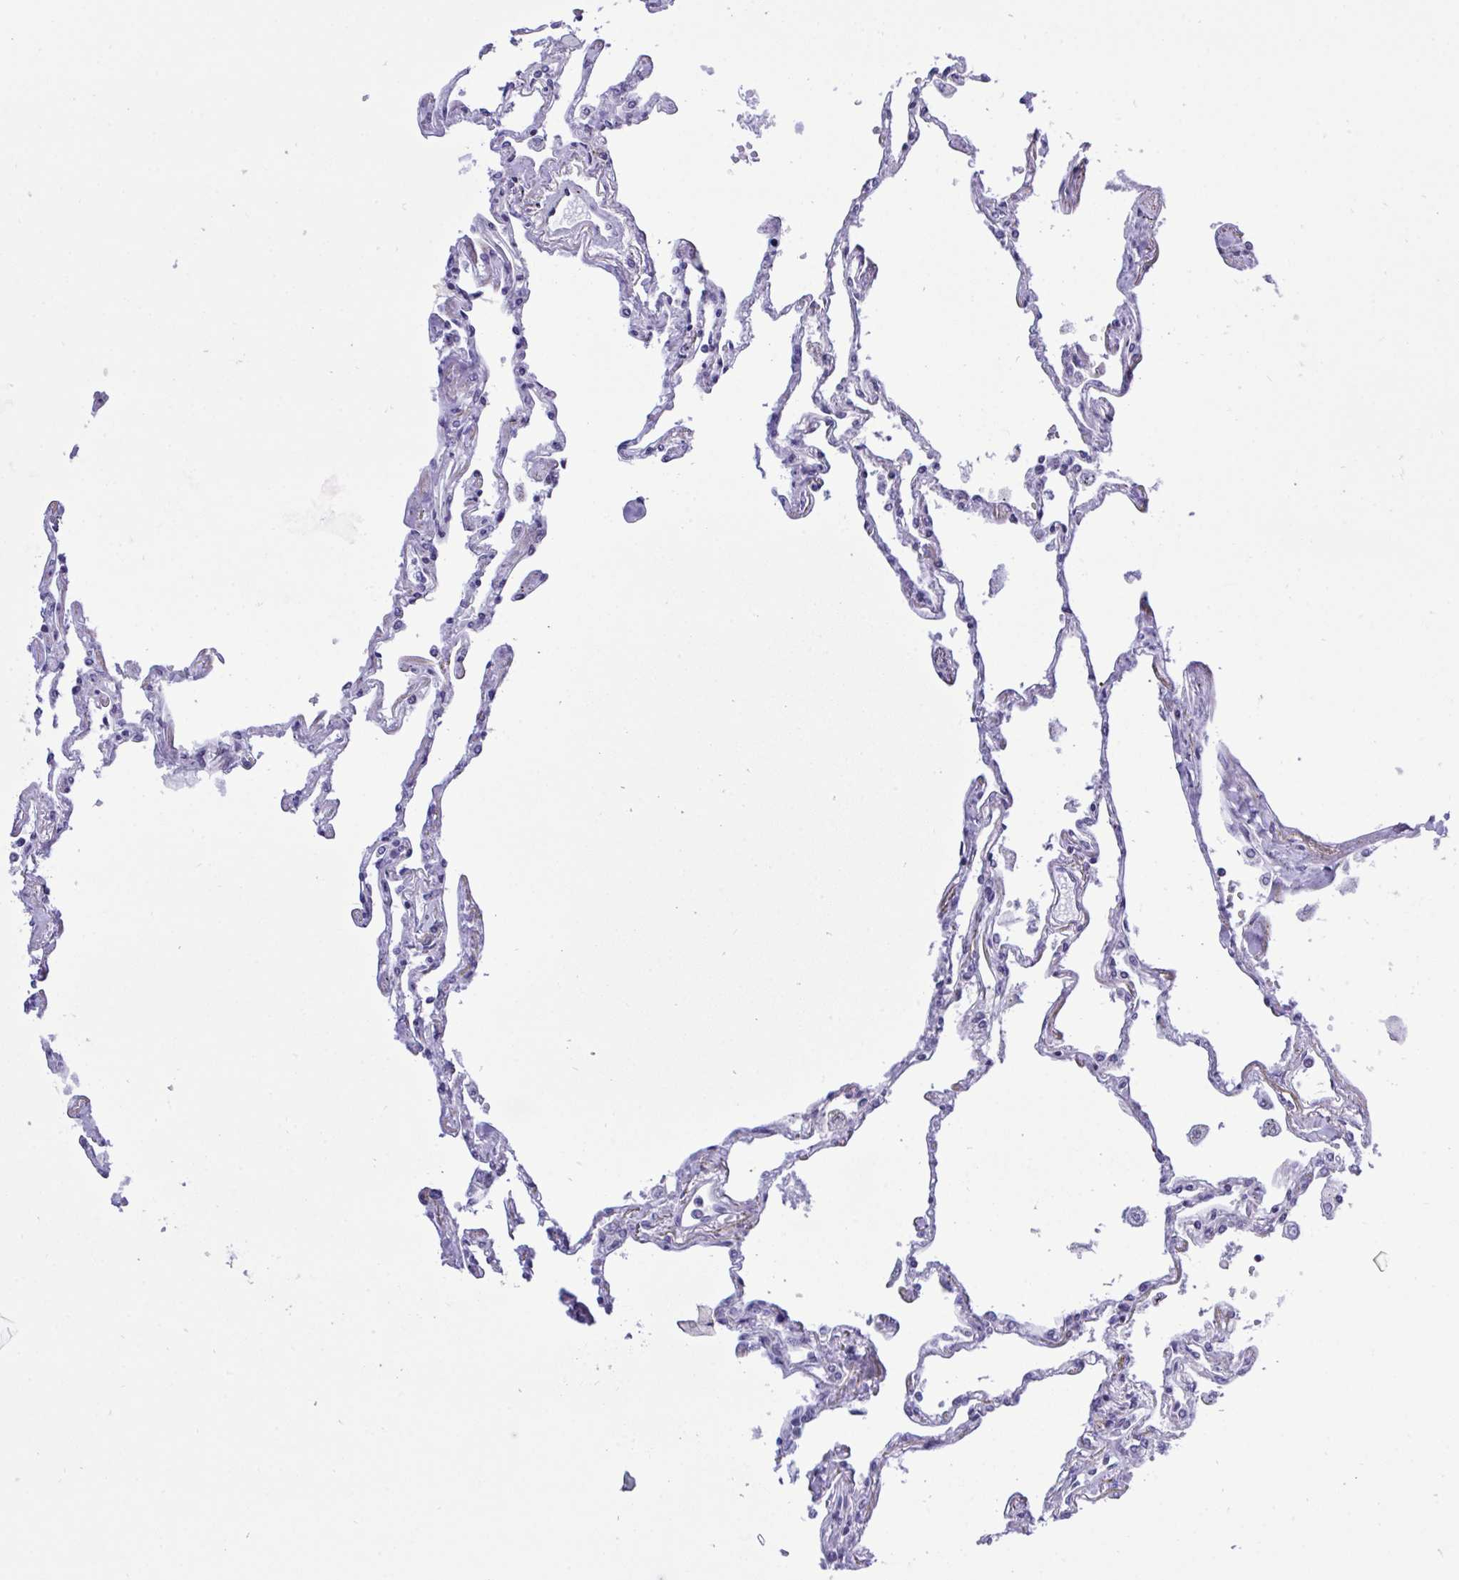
{"staining": {"intensity": "negative", "quantity": "none", "location": "none"}, "tissue": "lung", "cell_type": "Alveolar cells", "image_type": "normal", "snomed": [{"axis": "morphology", "description": "Normal tissue, NOS"}, {"axis": "topography", "description": "Lung"}], "caption": "Micrograph shows no protein staining in alveolar cells of normal lung. (Stains: DAB IHC with hematoxylin counter stain, Microscopy: brightfield microscopy at high magnification).", "gene": "ZNF444", "patient": {"sex": "female", "age": 67}}